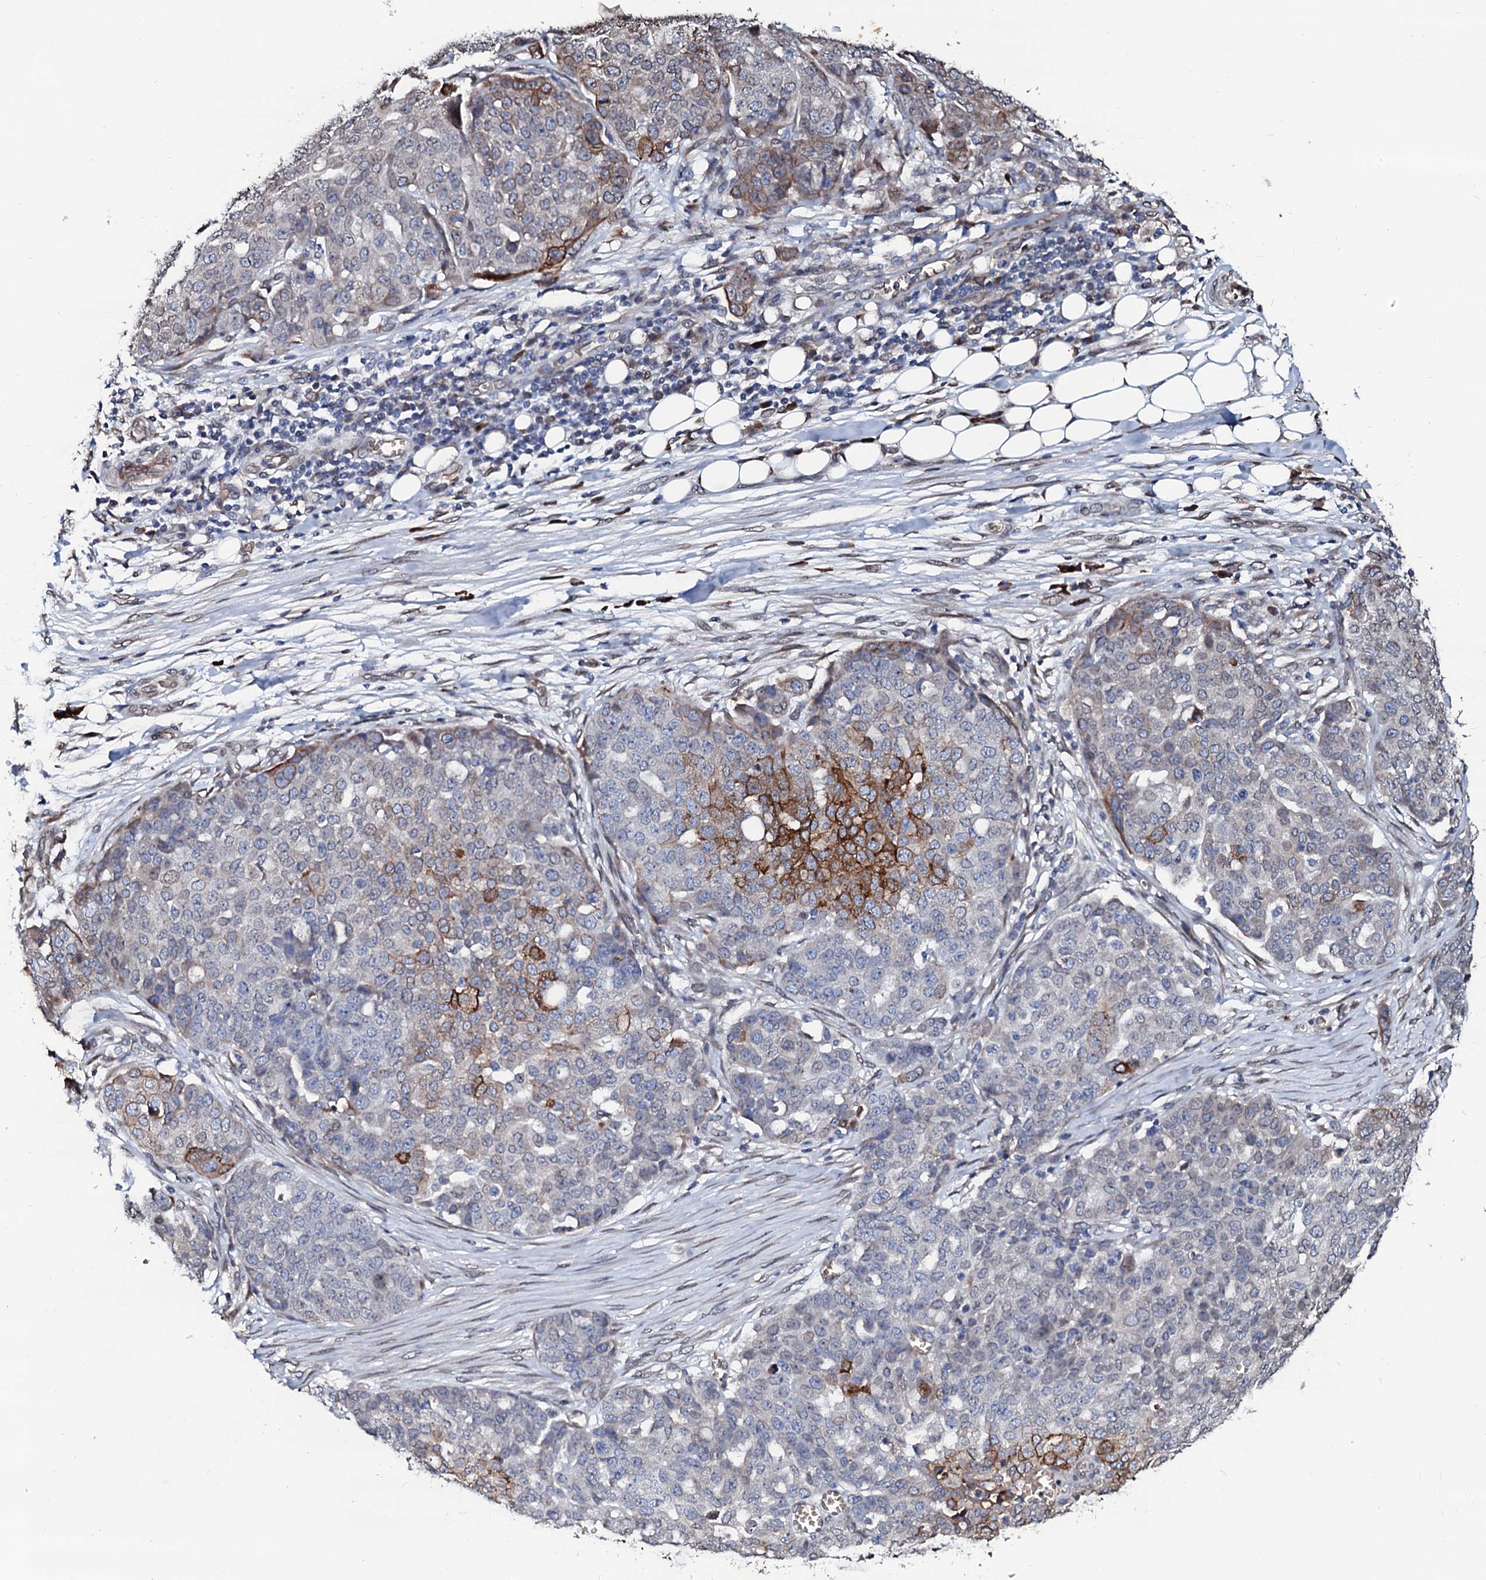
{"staining": {"intensity": "moderate", "quantity": "<25%", "location": "cytoplasmic/membranous"}, "tissue": "ovarian cancer", "cell_type": "Tumor cells", "image_type": "cancer", "snomed": [{"axis": "morphology", "description": "Cystadenocarcinoma, serous, NOS"}, {"axis": "topography", "description": "Soft tissue"}, {"axis": "topography", "description": "Ovary"}], "caption": "About <25% of tumor cells in ovarian serous cystadenocarcinoma reveal moderate cytoplasmic/membranous protein positivity as visualized by brown immunohistochemical staining.", "gene": "NRP2", "patient": {"sex": "female", "age": 57}}